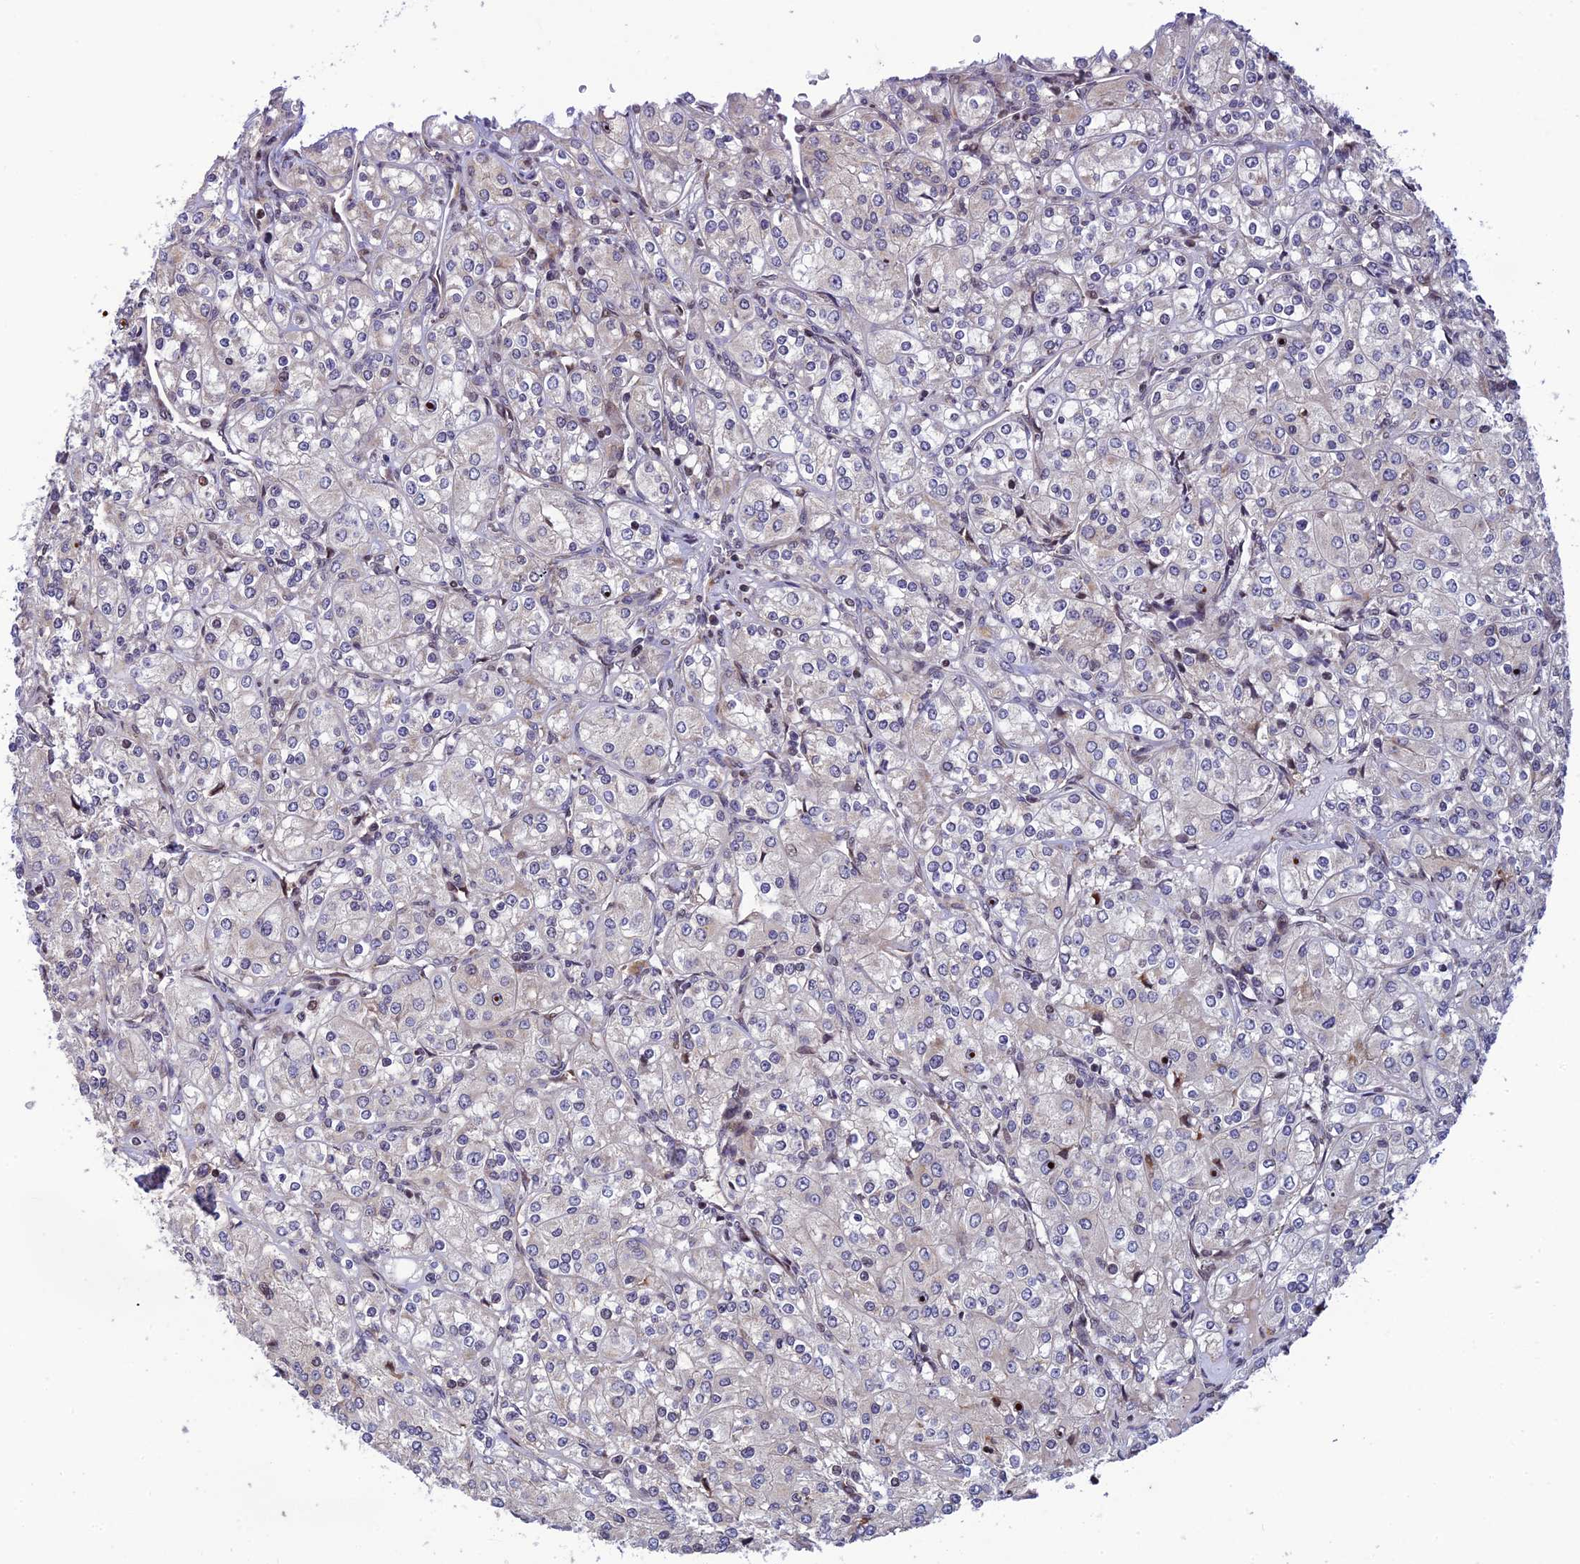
{"staining": {"intensity": "negative", "quantity": "none", "location": "none"}, "tissue": "renal cancer", "cell_type": "Tumor cells", "image_type": "cancer", "snomed": [{"axis": "morphology", "description": "Adenocarcinoma, NOS"}, {"axis": "topography", "description": "Kidney"}], "caption": "Protein analysis of adenocarcinoma (renal) exhibits no significant expression in tumor cells.", "gene": "SMIM7", "patient": {"sex": "male", "age": 77}}